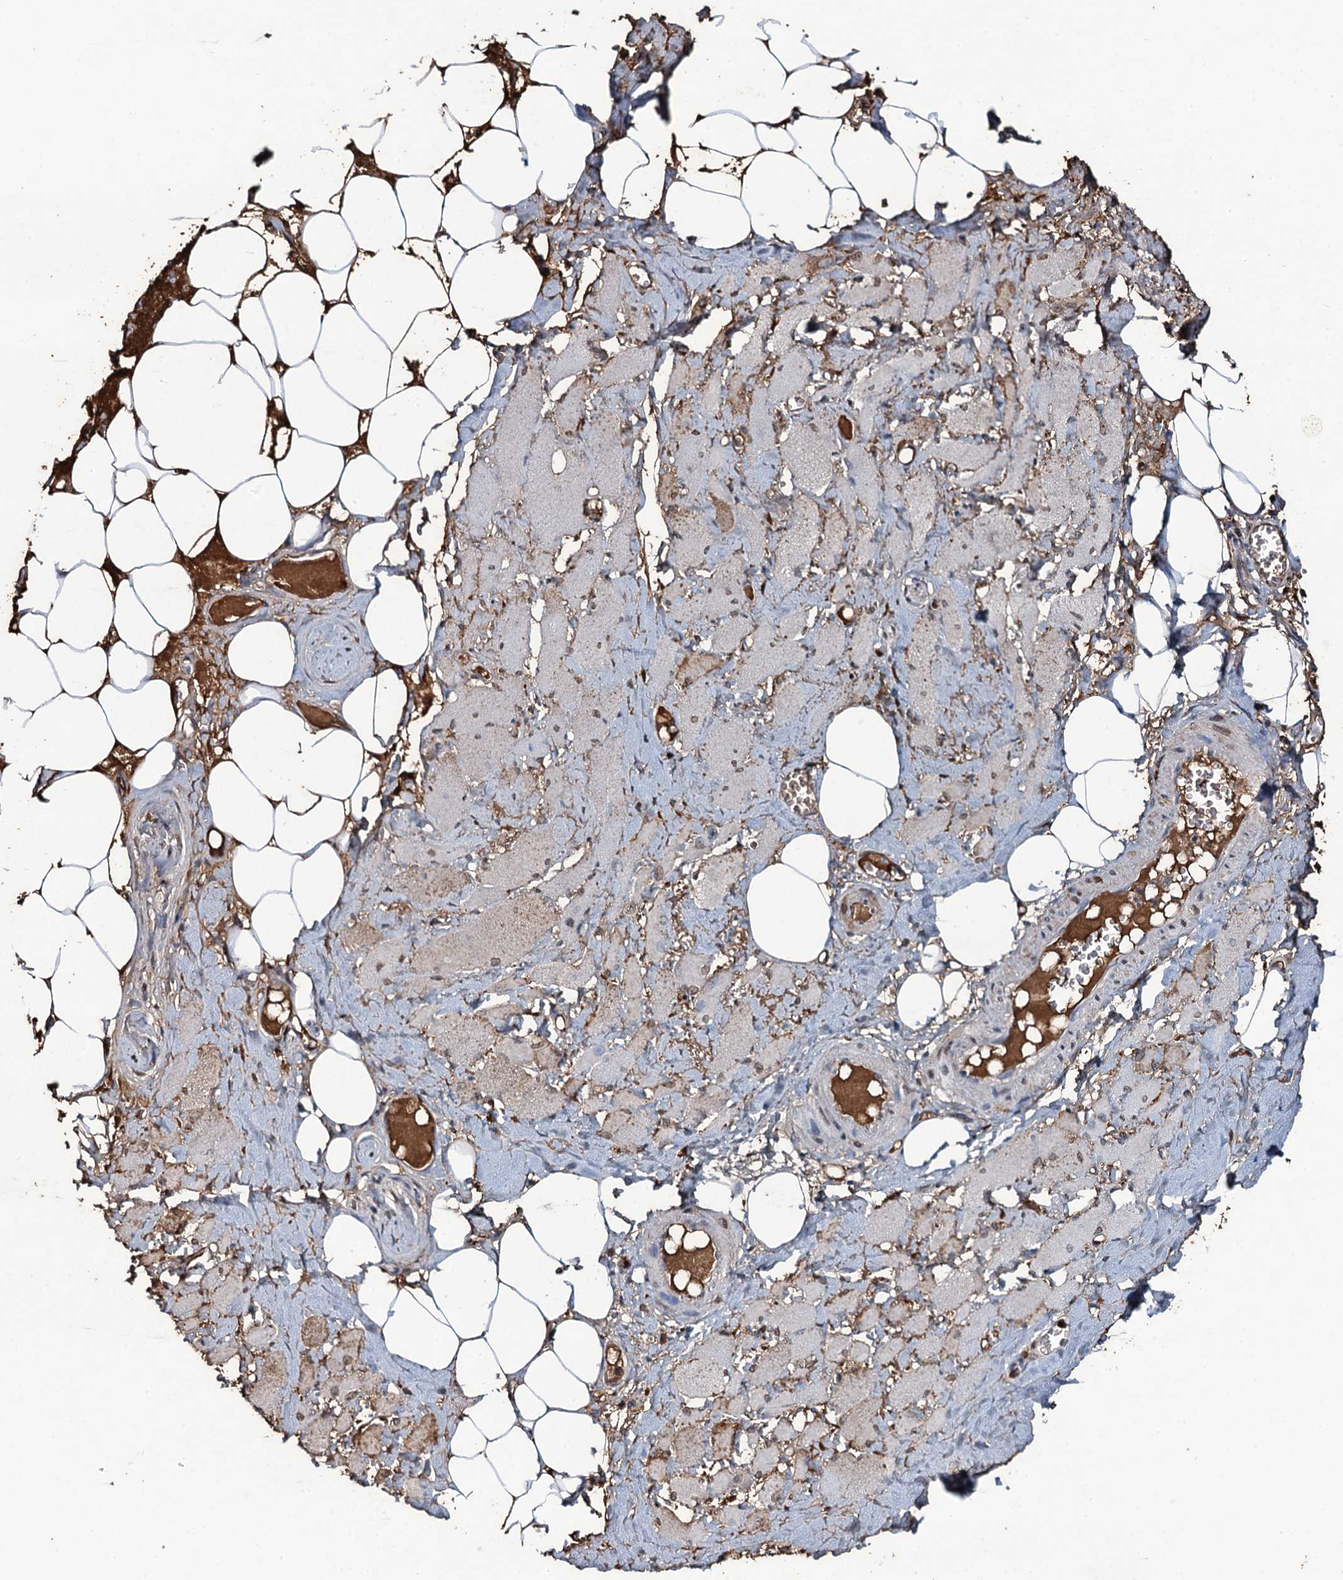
{"staining": {"intensity": "weak", "quantity": "<25%", "location": "cytoplasmic/membranous"}, "tissue": "skeletal muscle", "cell_type": "Myocytes", "image_type": "normal", "snomed": [{"axis": "morphology", "description": "Normal tissue, NOS"}, {"axis": "morphology", "description": "Basal cell carcinoma"}, {"axis": "topography", "description": "Skeletal muscle"}], "caption": "IHC image of normal skeletal muscle: skeletal muscle stained with DAB demonstrates no significant protein staining in myocytes.", "gene": "EDN1", "patient": {"sex": "female", "age": 64}}